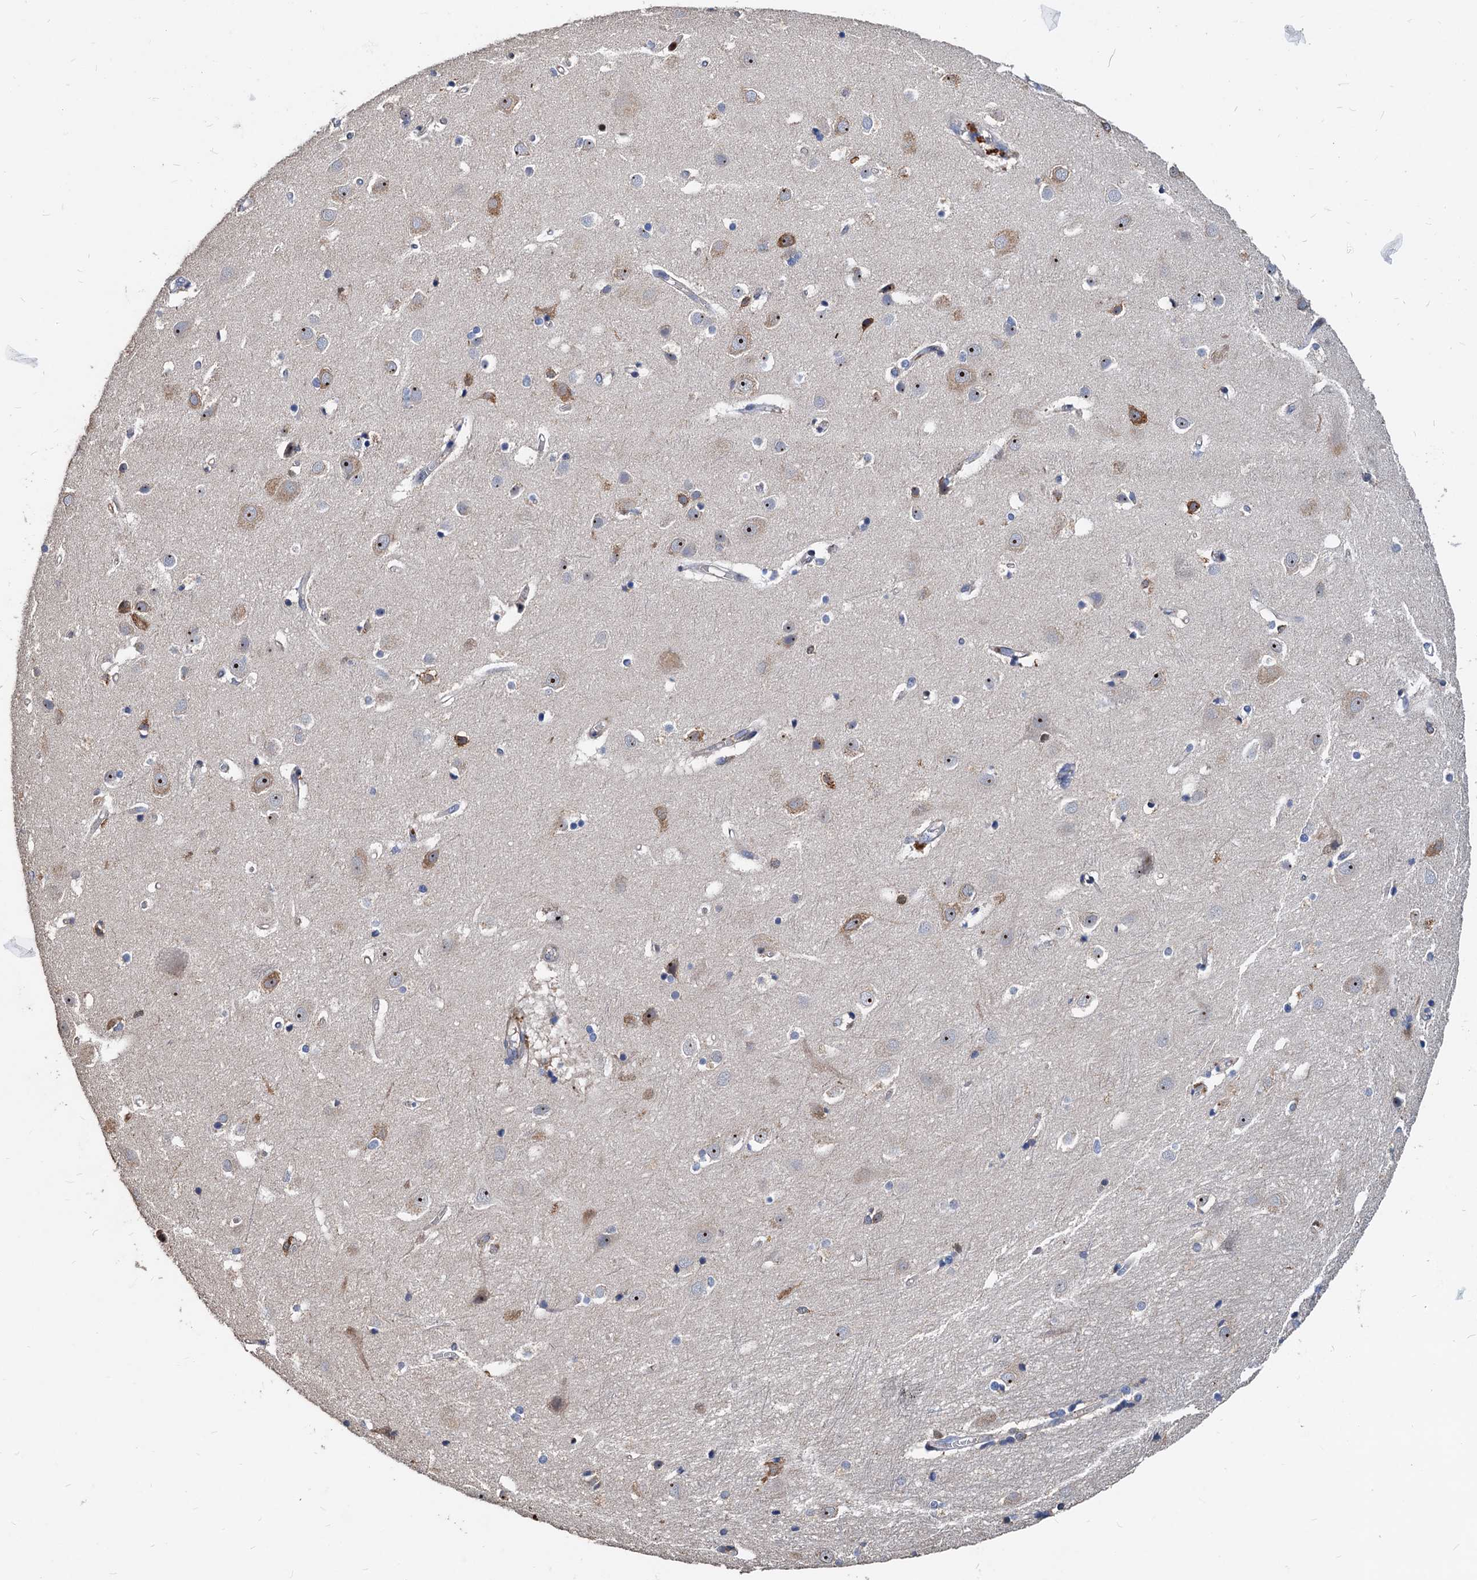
{"staining": {"intensity": "negative", "quantity": "none", "location": "none"}, "tissue": "cerebral cortex", "cell_type": "Endothelial cells", "image_type": "normal", "snomed": [{"axis": "morphology", "description": "Normal tissue, NOS"}, {"axis": "topography", "description": "Cerebral cortex"}], "caption": "DAB (3,3'-diaminobenzidine) immunohistochemical staining of benign cerebral cortex shows no significant positivity in endothelial cells. (Brightfield microscopy of DAB immunohistochemistry (IHC) at high magnification).", "gene": "LCP2", "patient": {"sex": "male", "age": 54}}